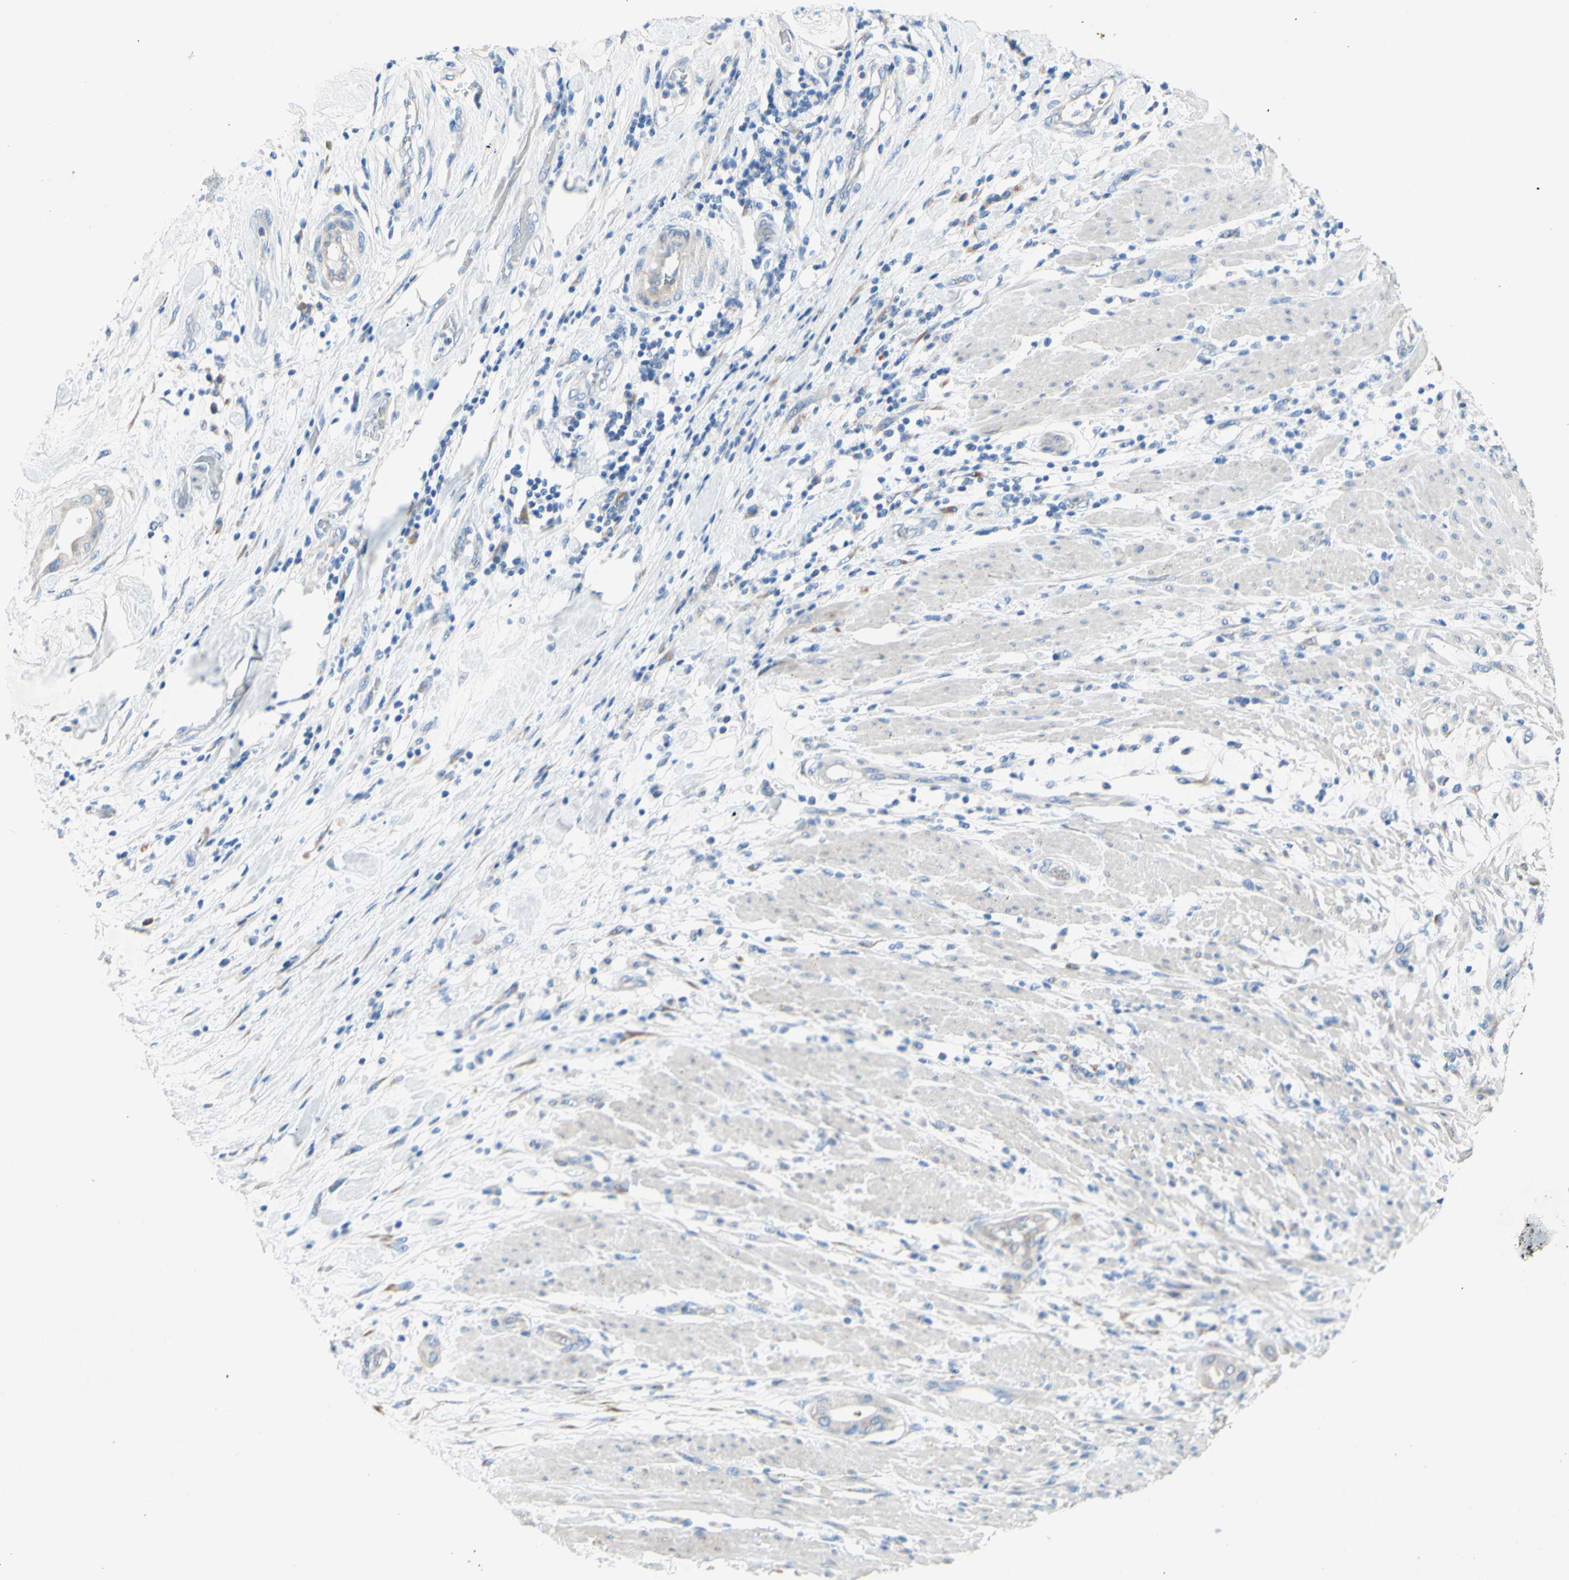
{"staining": {"intensity": "negative", "quantity": "none", "location": "none"}, "tissue": "pancreatic cancer", "cell_type": "Tumor cells", "image_type": "cancer", "snomed": [{"axis": "morphology", "description": "Adenocarcinoma, NOS"}, {"axis": "morphology", "description": "Adenocarcinoma, metastatic, NOS"}, {"axis": "topography", "description": "Lymph node"}, {"axis": "topography", "description": "Pancreas"}, {"axis": "topography", "description": "Duodenum"}], "caption": "Pancreatic adenocarcinoma stained for a protein using IHC displays no expression tumor cells.", "gene": "TMIGD2", "patient": {"sex": "female", "age": 64}}